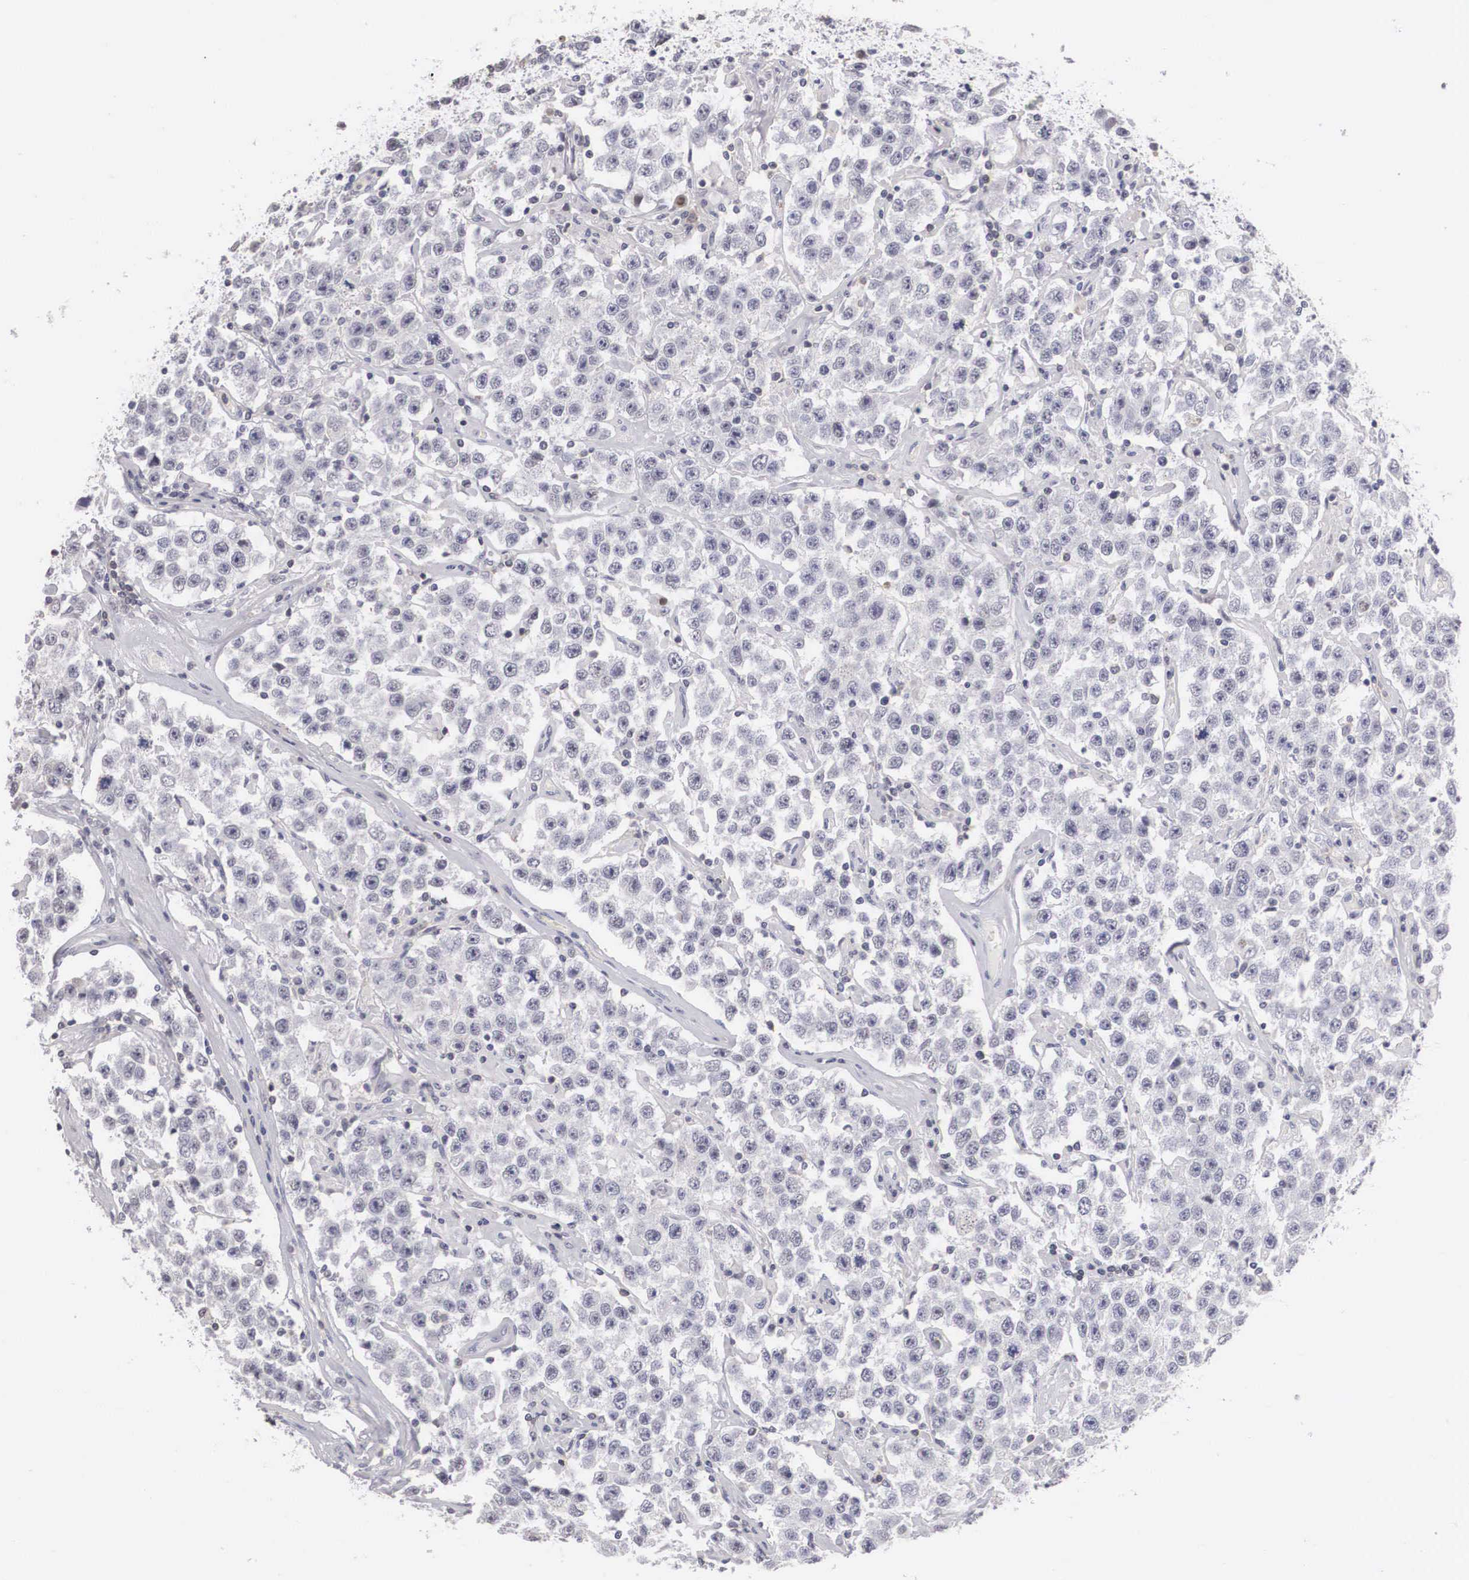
{"staining": {"intensity": "negative", "quantity": "none", "location": "none"}, "tissue": "testis cancer", "cell_type": "Tumor cells", "image_type": "cancer", "snomed": [{"axis": "morphology", "description": "Seminoma, NOS"}, {"axis": "topography", "description": "Testis"}], "caption": "Immunohistochemistry (IHC) image of seminoma (testis) stained for a protein (brown), which exhibits no positivity in tumor cells.", "gene": "FAM47A", "patient": {"sex": "male", "age": 52}}